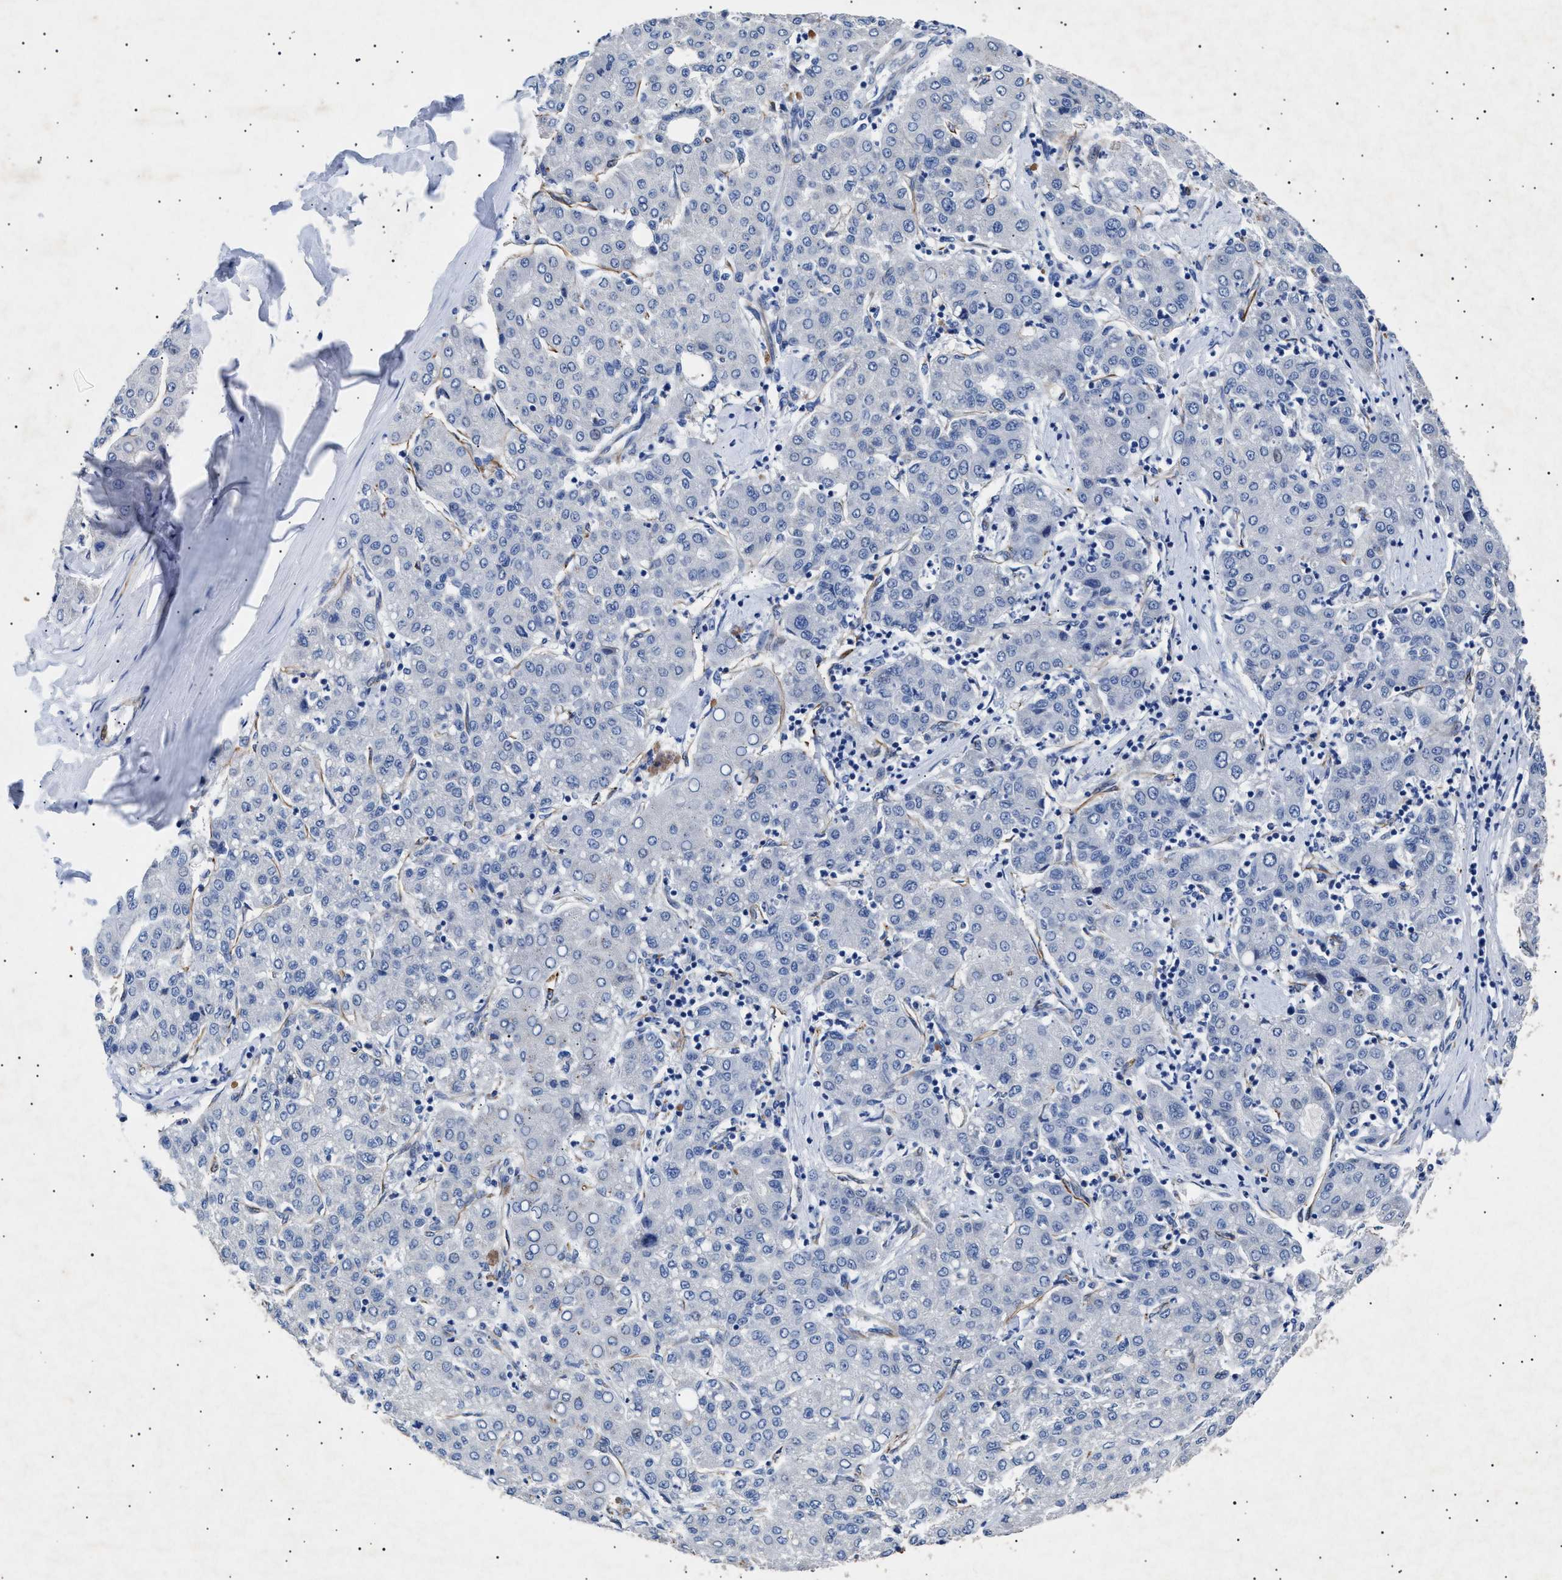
{"staining": {"intensity": "negative", "quantity": "none", "location": "none"}, "tissue": "liver cancer", "cell_type": "Tumor cells", "image_type": "cancer", "snomed": [{"axis": "morphology", "description": "Carcinoma, Hepatocellular, NOS"}, {"axis": "topography", "description": "Liver"}], "caption": "A high-resolution photomicrograph shows immunohistochemistry staining of liver hepatocellular carcinoma, which demonstrates no significant expression in tumor cells.", "gene": "OLFML2A", "patient": {"sex": "male", "age": 65}}